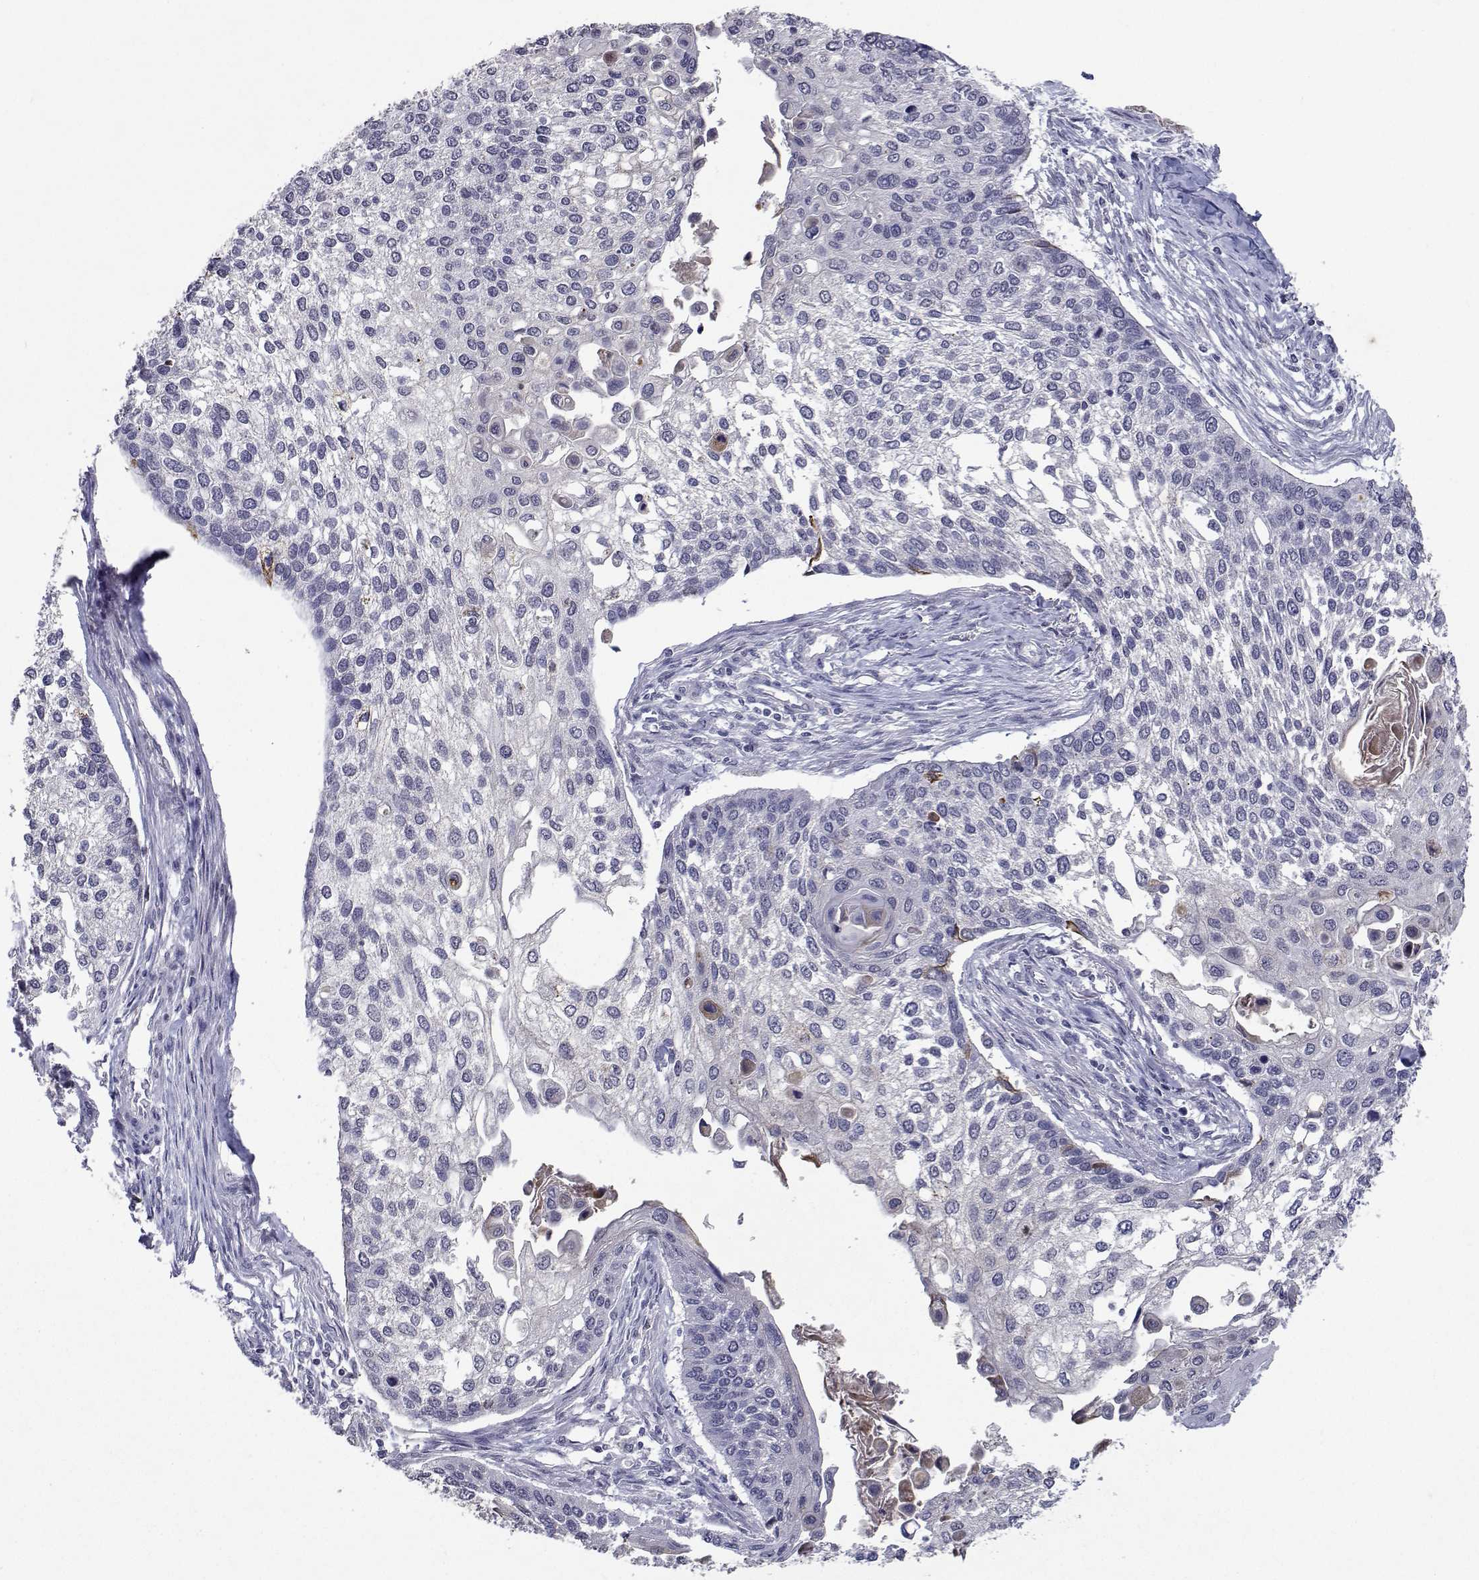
{"staining": {"intensity": "moderate", "quantity": "<25%", "location": "nuclear"}, "tissue": "lung cancer", "cell_type": "Tumor cells", "image_type": "cancer", "snomed": [{"axis": "morphology", "description": "Squamous cell carcinoma, NOS"}, {"axis": "morphology", "description": "Squamous cell carcinoma, metastatic, NOS"}, {"axis": "topography", "description": "Lung"}], "caption": "IHC staining of lung cancer (metastatic squamous cell carcinoma), which demonstrates low levels of moderate nuclear expression in about <25% of tumor cells indicating moderate nuclear protein expression. The staining was performed using DAB (3,3'-diaminobenzidine) (brown) for protein detection and nuclei were counterstained in hematoxylin (blue).", "gene": "RBPJL", "patient": {"sex": "male", "age": 63}}